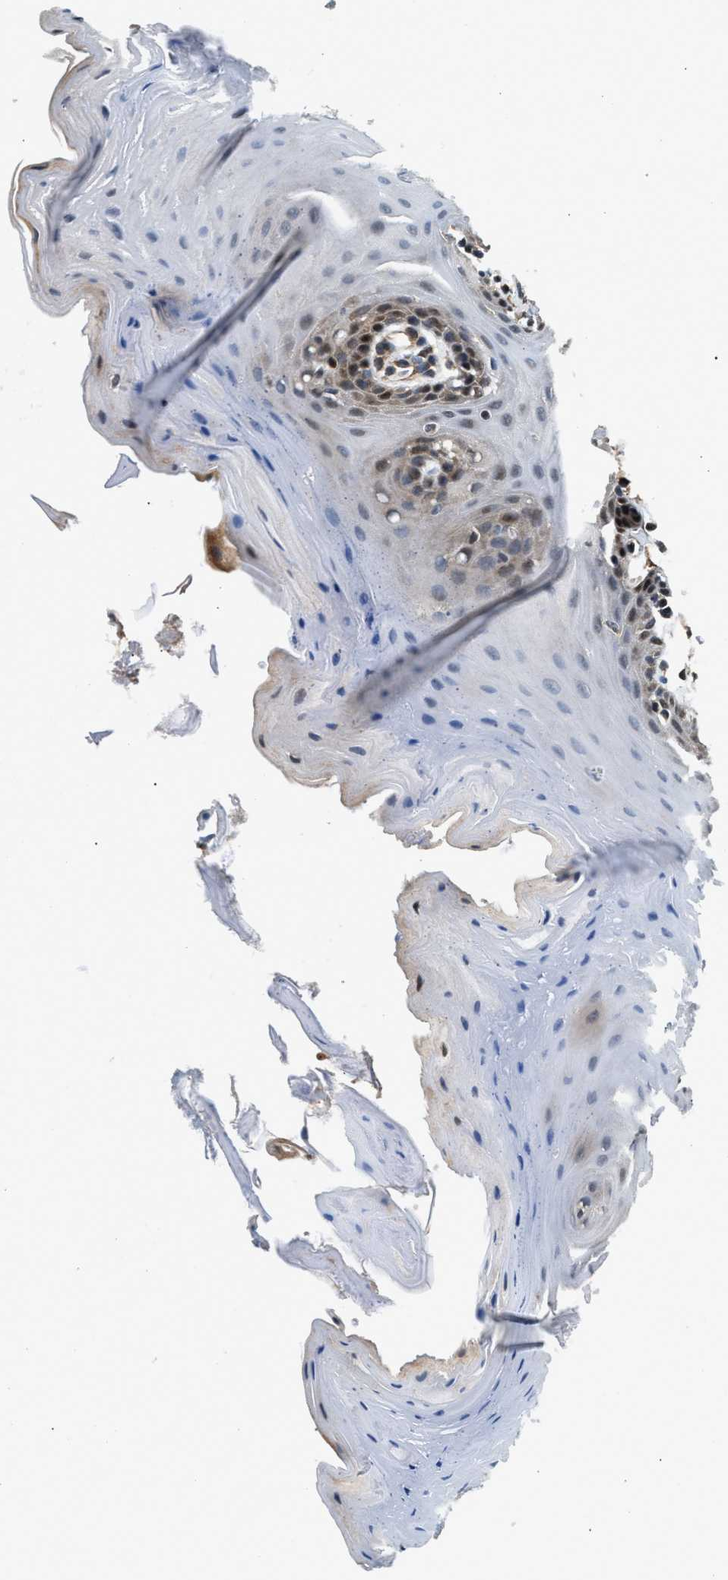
{"staining": {"intensity": "moderate", "quantity": "25%-75%", "location": "cytoplasmic/membranous,nuclear"}, "tissue": "oral mucosa", "cell_type": "Squamous epithelial cells", "image_type": "normal", "snomed": [{"axis": "morphology", "description": "Normal tissue, NOS"}, {"axis": "morphology", "description": "Squamous cell carcinoma, NOS"}, {"axis": "topography", "description": "Oral tissue"}, {"axis": "topography", "description": "Head-Neck"}], "caption": "High-power microscopy captured an immunohistochemistry (IHC) image of normal oral mucosa, revealing moderate cytoplasmic/membranous,nuclear expression in approximately 25%-75% of squamous epithelial cells.", "gene": "RBM33", "patient": {"sex": "male", "age": 71}}